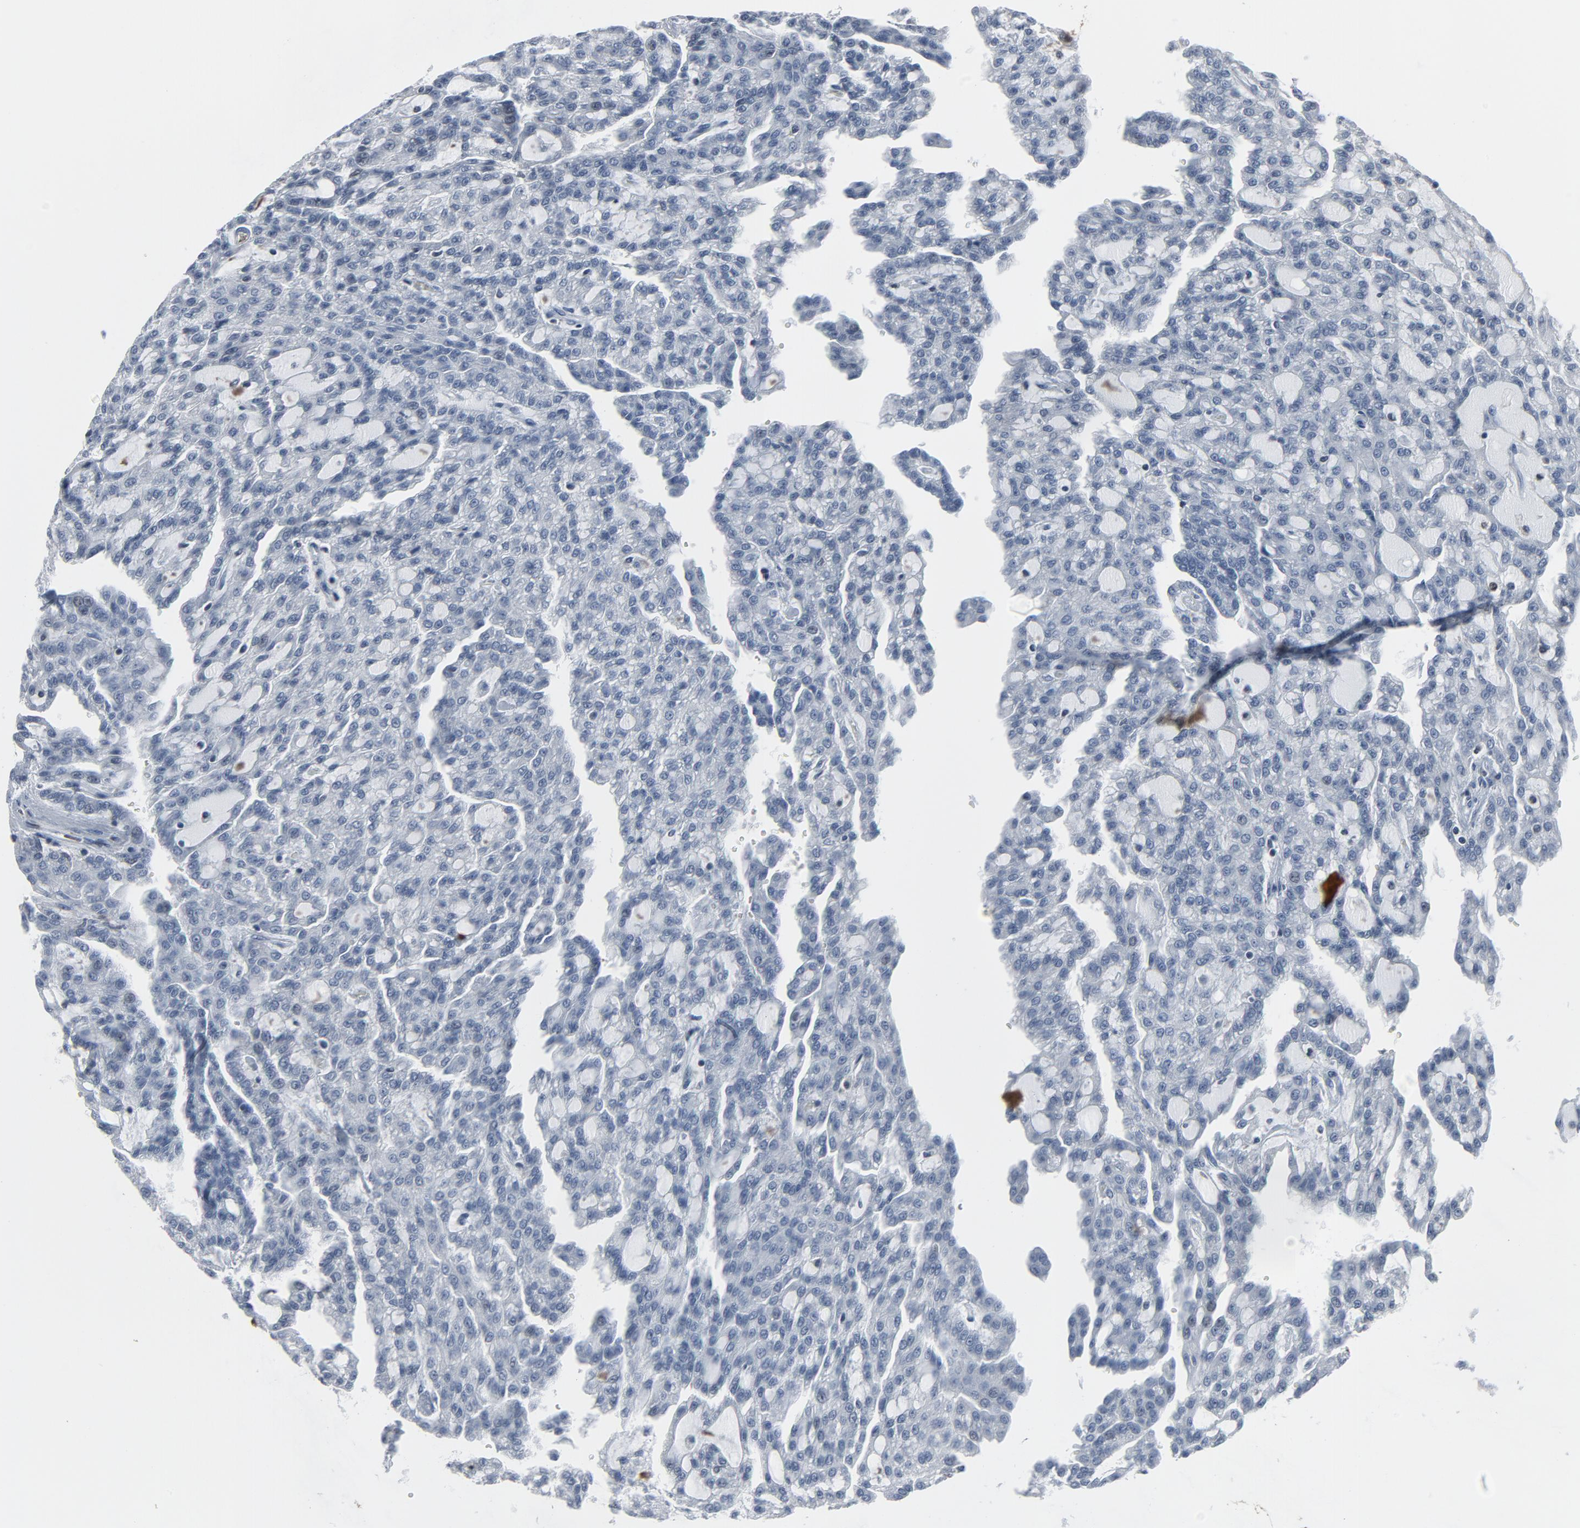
{"staining": {"intensity": "negative", "quantity": "none", "location": "none"}, "tissue": "renal cancer", "cell_type": "Tumor cells", "image_type": "cancer", "snomed": [{"axis": "morphology", "description": "Adenocarcinoma, NOS"}, {"axis": "topography", "description": "Kidney"}], "caption": "Tumor cells are negative for protein expression in human adenocarcinoma (renal).", "gene": "STAT5A", "patient": {"sex": "male", "age": 63}}